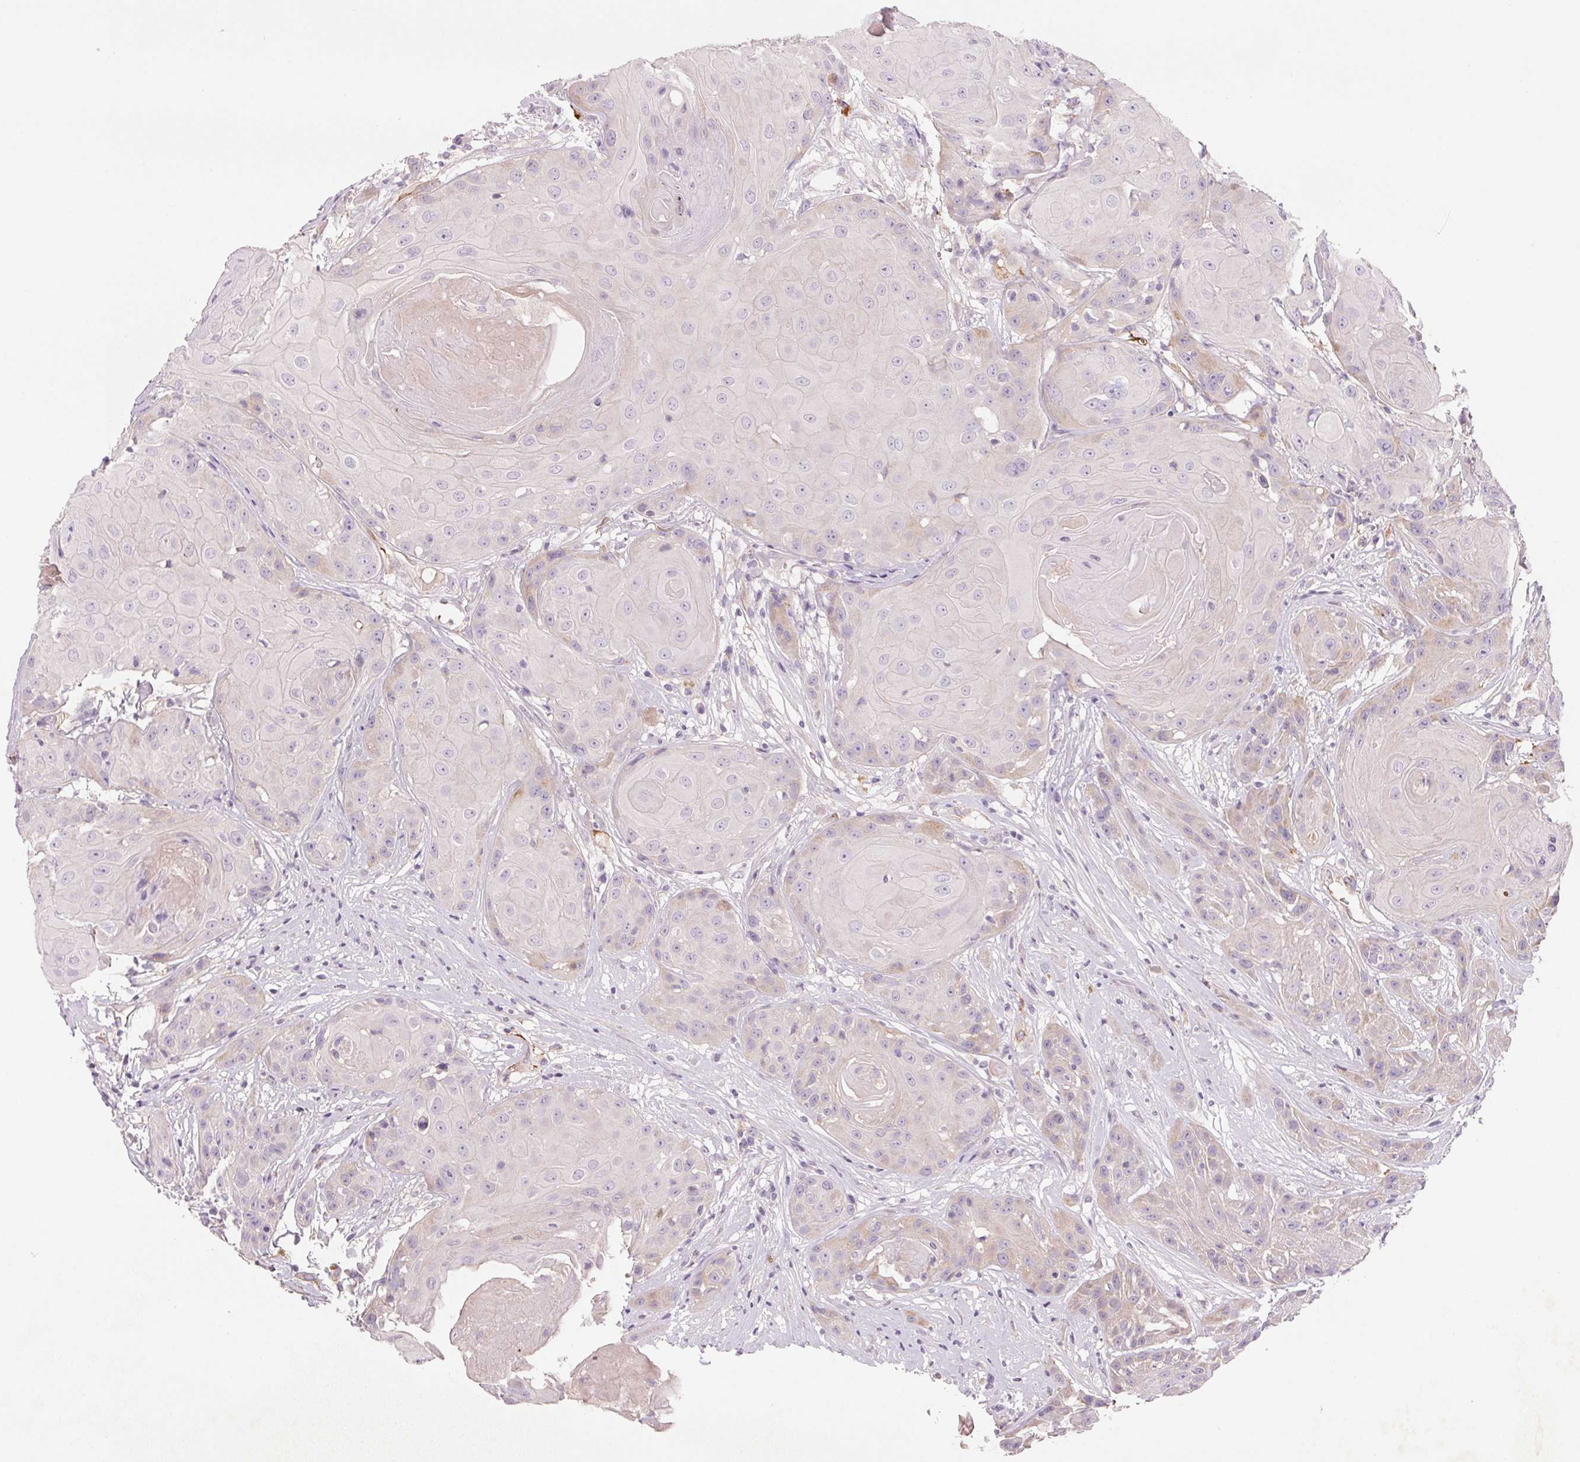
{"staining": {"intensity": "negative", "quantity": "none", "location": "none"}, "tissue": "head and neck cancer", "cell_type": "Tumor cells", "image_type": "cancer", "snomed": [{"axis": "morphology", "description": "Squamous cell carcinoma, NOS"}, {"axis": "topography", "description": "Skin"}, {"axis": "topography", "description": "Head-Neck"}], "caption": "Tumor cells are negative for protein expression in human head and neck cancer.", "gene": "ANKRD13B", "patient": {"sex": "male", "age": 80}}